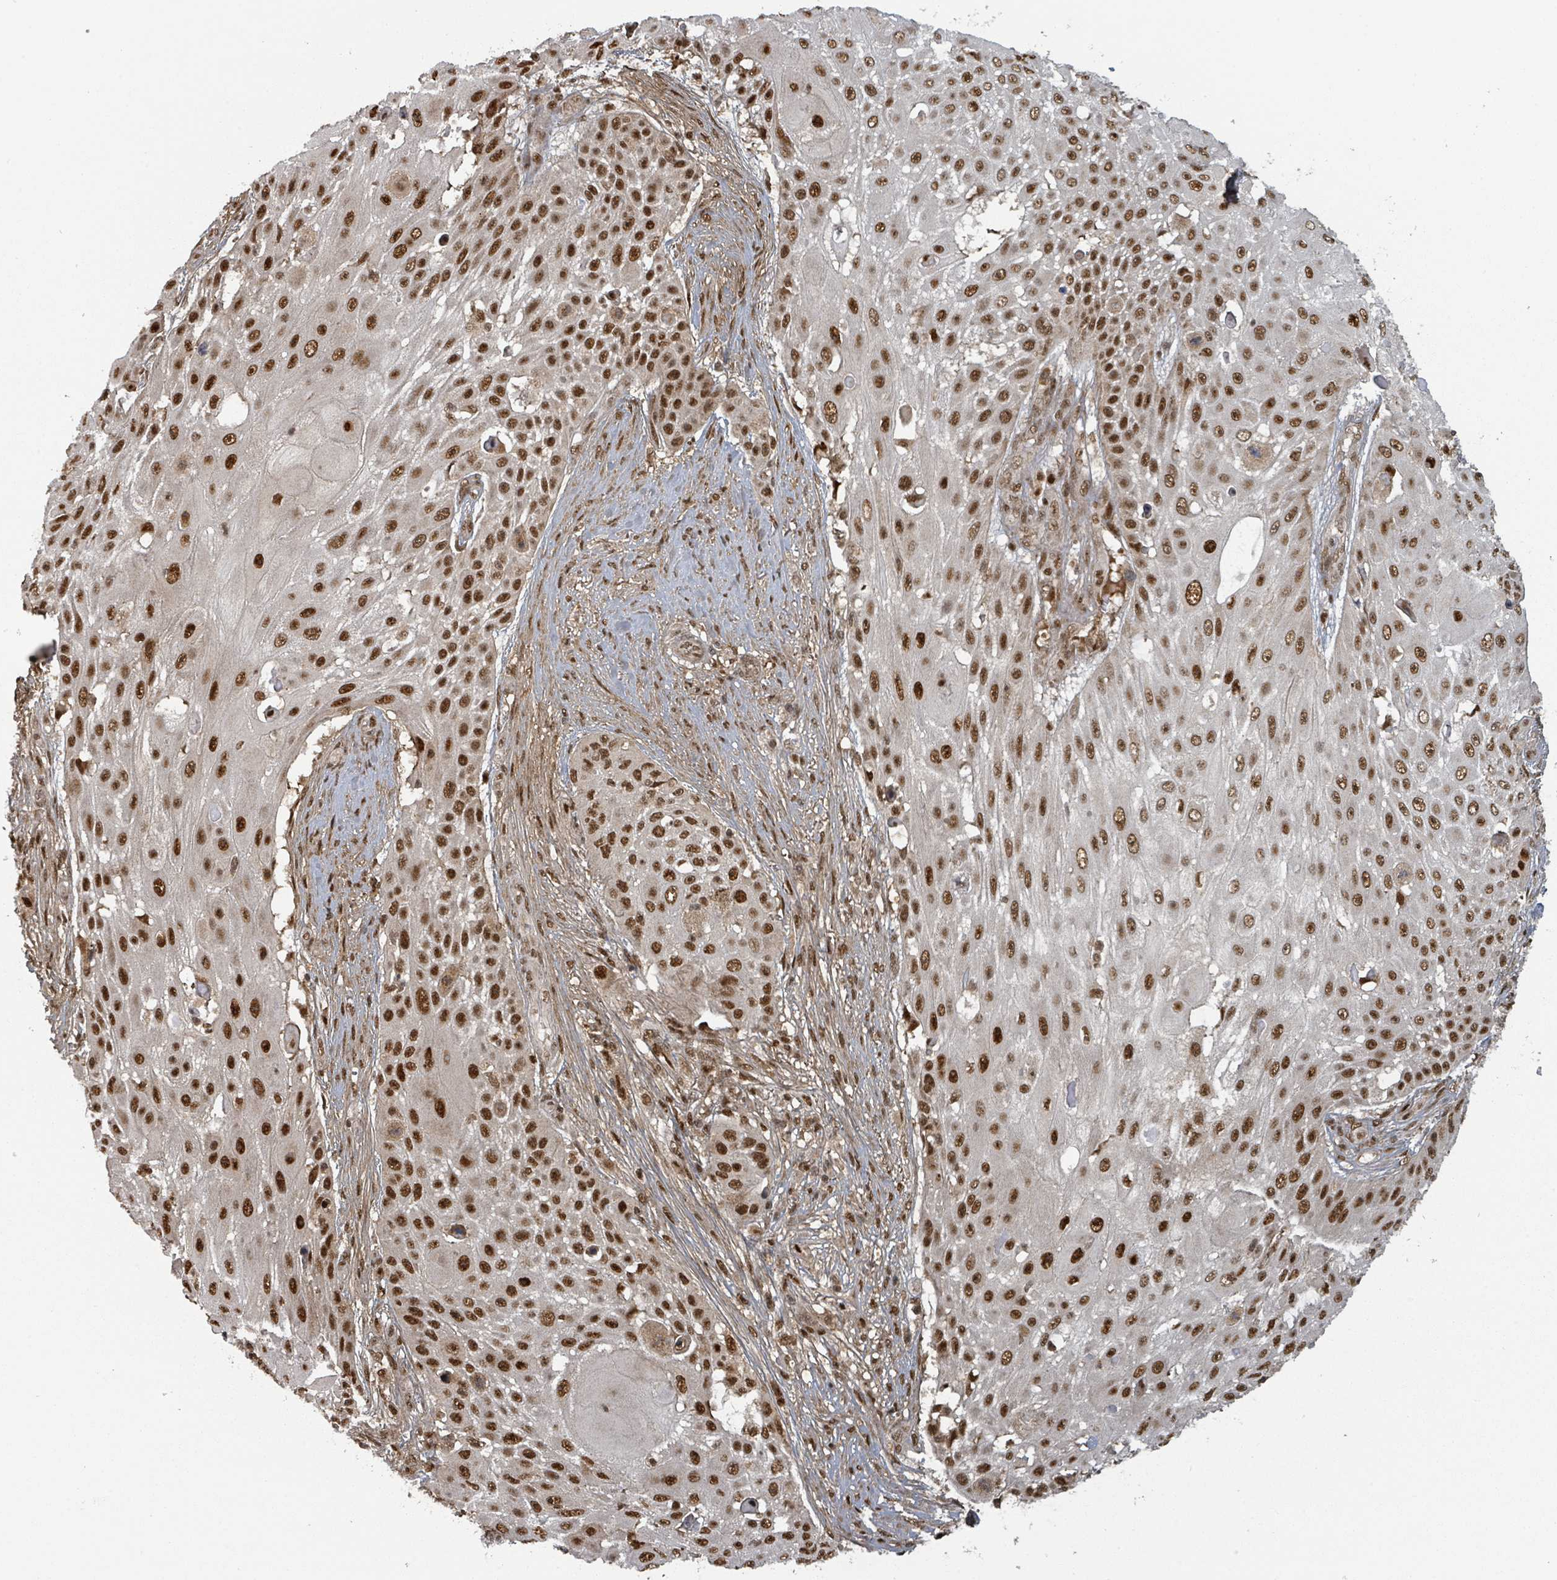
{"staining": {"intensity": "strong", "quantity": ">75%", "location": "cytoplasmic/membranous,nuclear"}, "tissue": "skin cancer", "cell_type": "Tumor cells", "image_type": "cancer", "snomed": [{"axis": "morphology", "description": "Squamous cell carcinoma, NOS"}, {"axis": "topography", "description": "Skin"}], "caption": "Protein expression analysis of human skin cancer (squamous cell carcinoma) reveals strong cytoplasmic/membranous and nuclear positivity in approximately >75% of tumor cells.", "gene": "GTF3C1", "patient": {"sex": "female", "age": 86}}